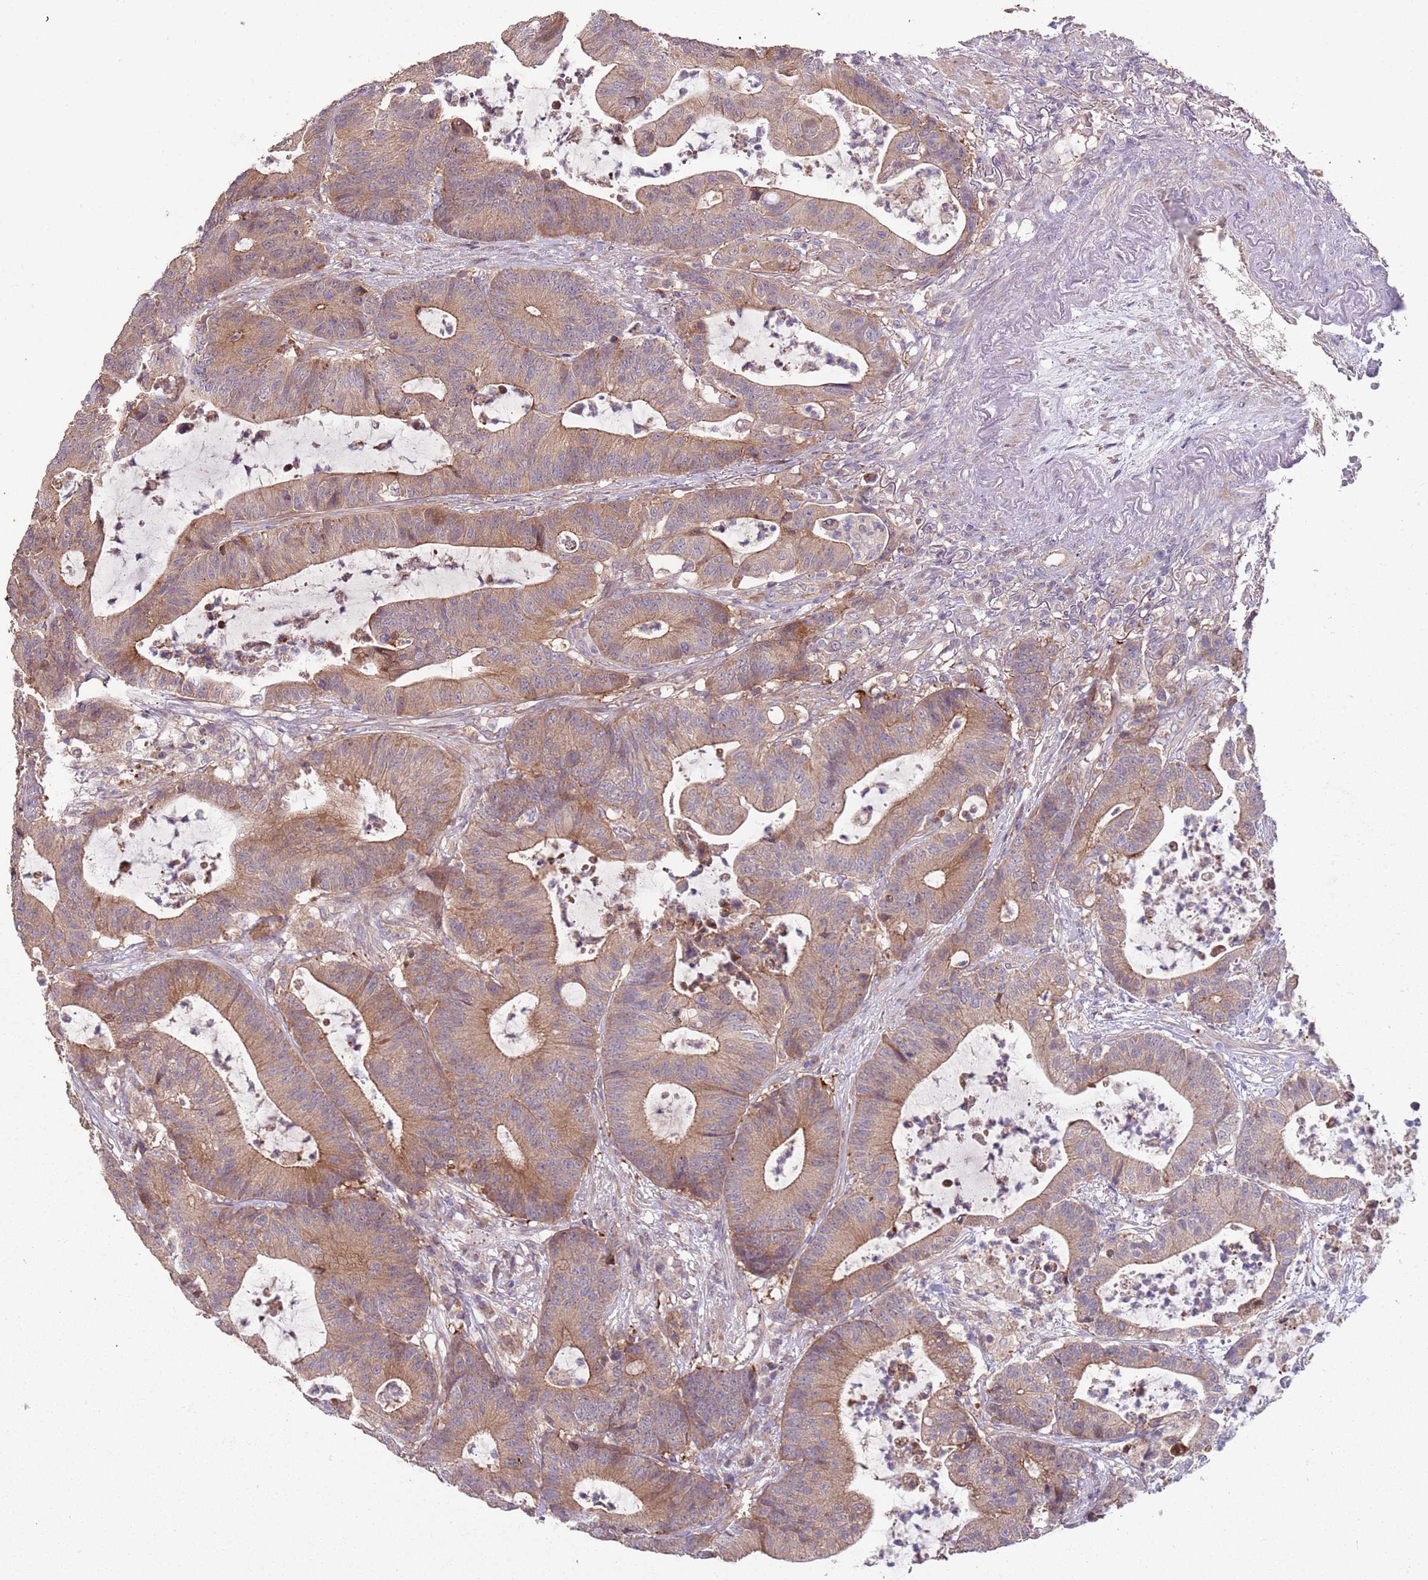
{"staining": {"intensity": "moderate", "quantity": ">75%", "location": "cytoplasmic/membranous"}, "tissue": "colorectal cancer", "cell_type": "Tumor cells", "image_type": "cancer", "snomed": [{"axis": "morphology", "description": "Adenocarcinoma, NOS"}, {"axis": "topography", "description": "Colon"}], "caption": "Colorectal cancer (adenocarcinoma) stained for a protein shows moderate cytoplasmic/membranous positivity in tumor cells.", "gene": "ABCC10", "patient": {"sex": "female", "age": 84}}